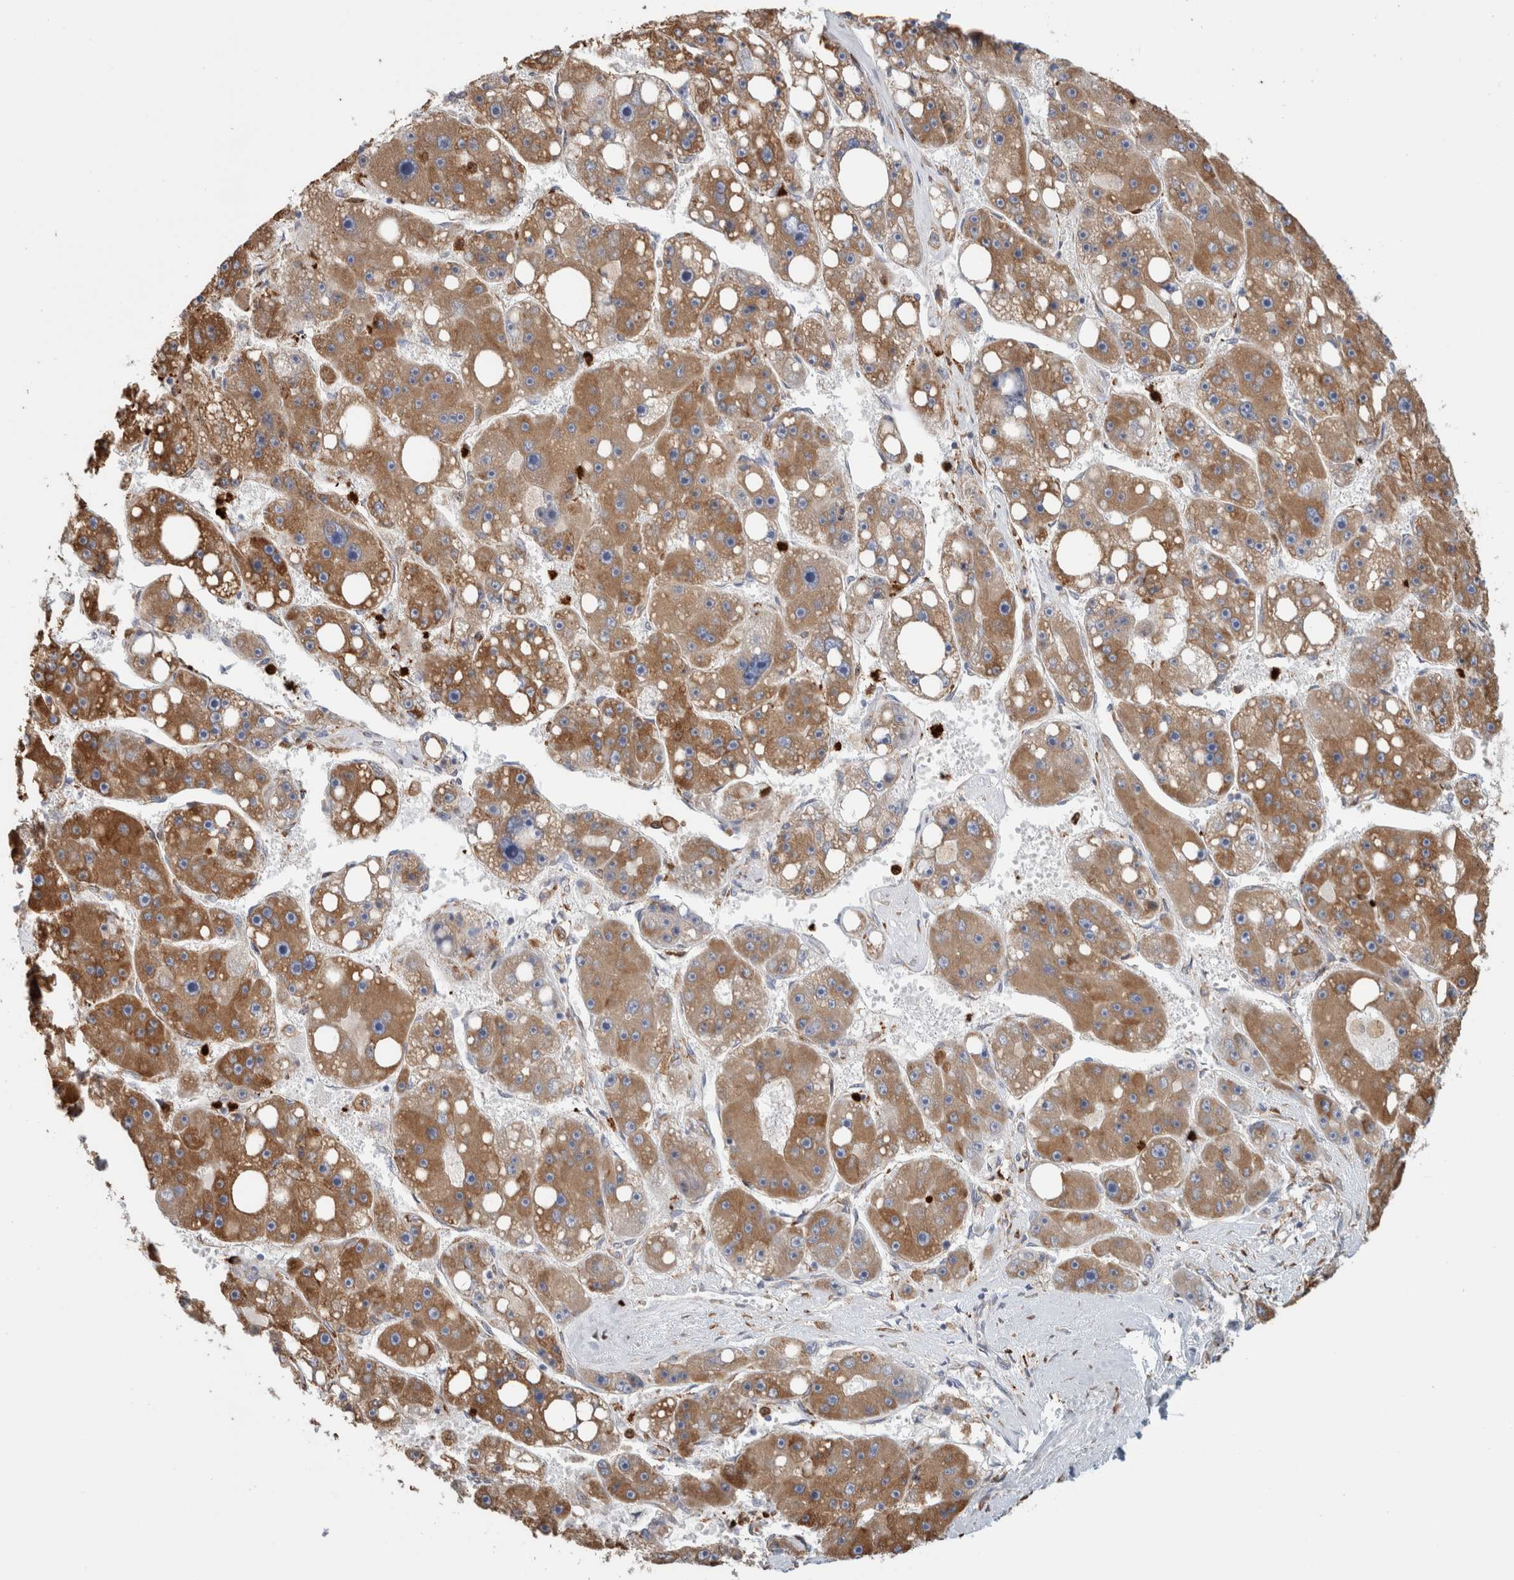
{"staining": {"intensity": "moderate", "quantity": ">75%", "location": "cytoplasmic/membranous"}, "tissue": "liver cancer", "cell_type": "Tumor cells", "image_type": "cancer", "snomed": [{"axis": "morphology", "description": "Carcinoma, Hepatocellular, NOS"}, {"axis": "topography", "description": "Liver"}], "caption": "About >75% of tumor cells in liver hepatocellular carcinoma display moderate cytoplasmic/membranous protein staining as visualized by brown immunohistochemical staining.", "gene": "P4HA1", "patient": {"sex": "female", "age": 61}}